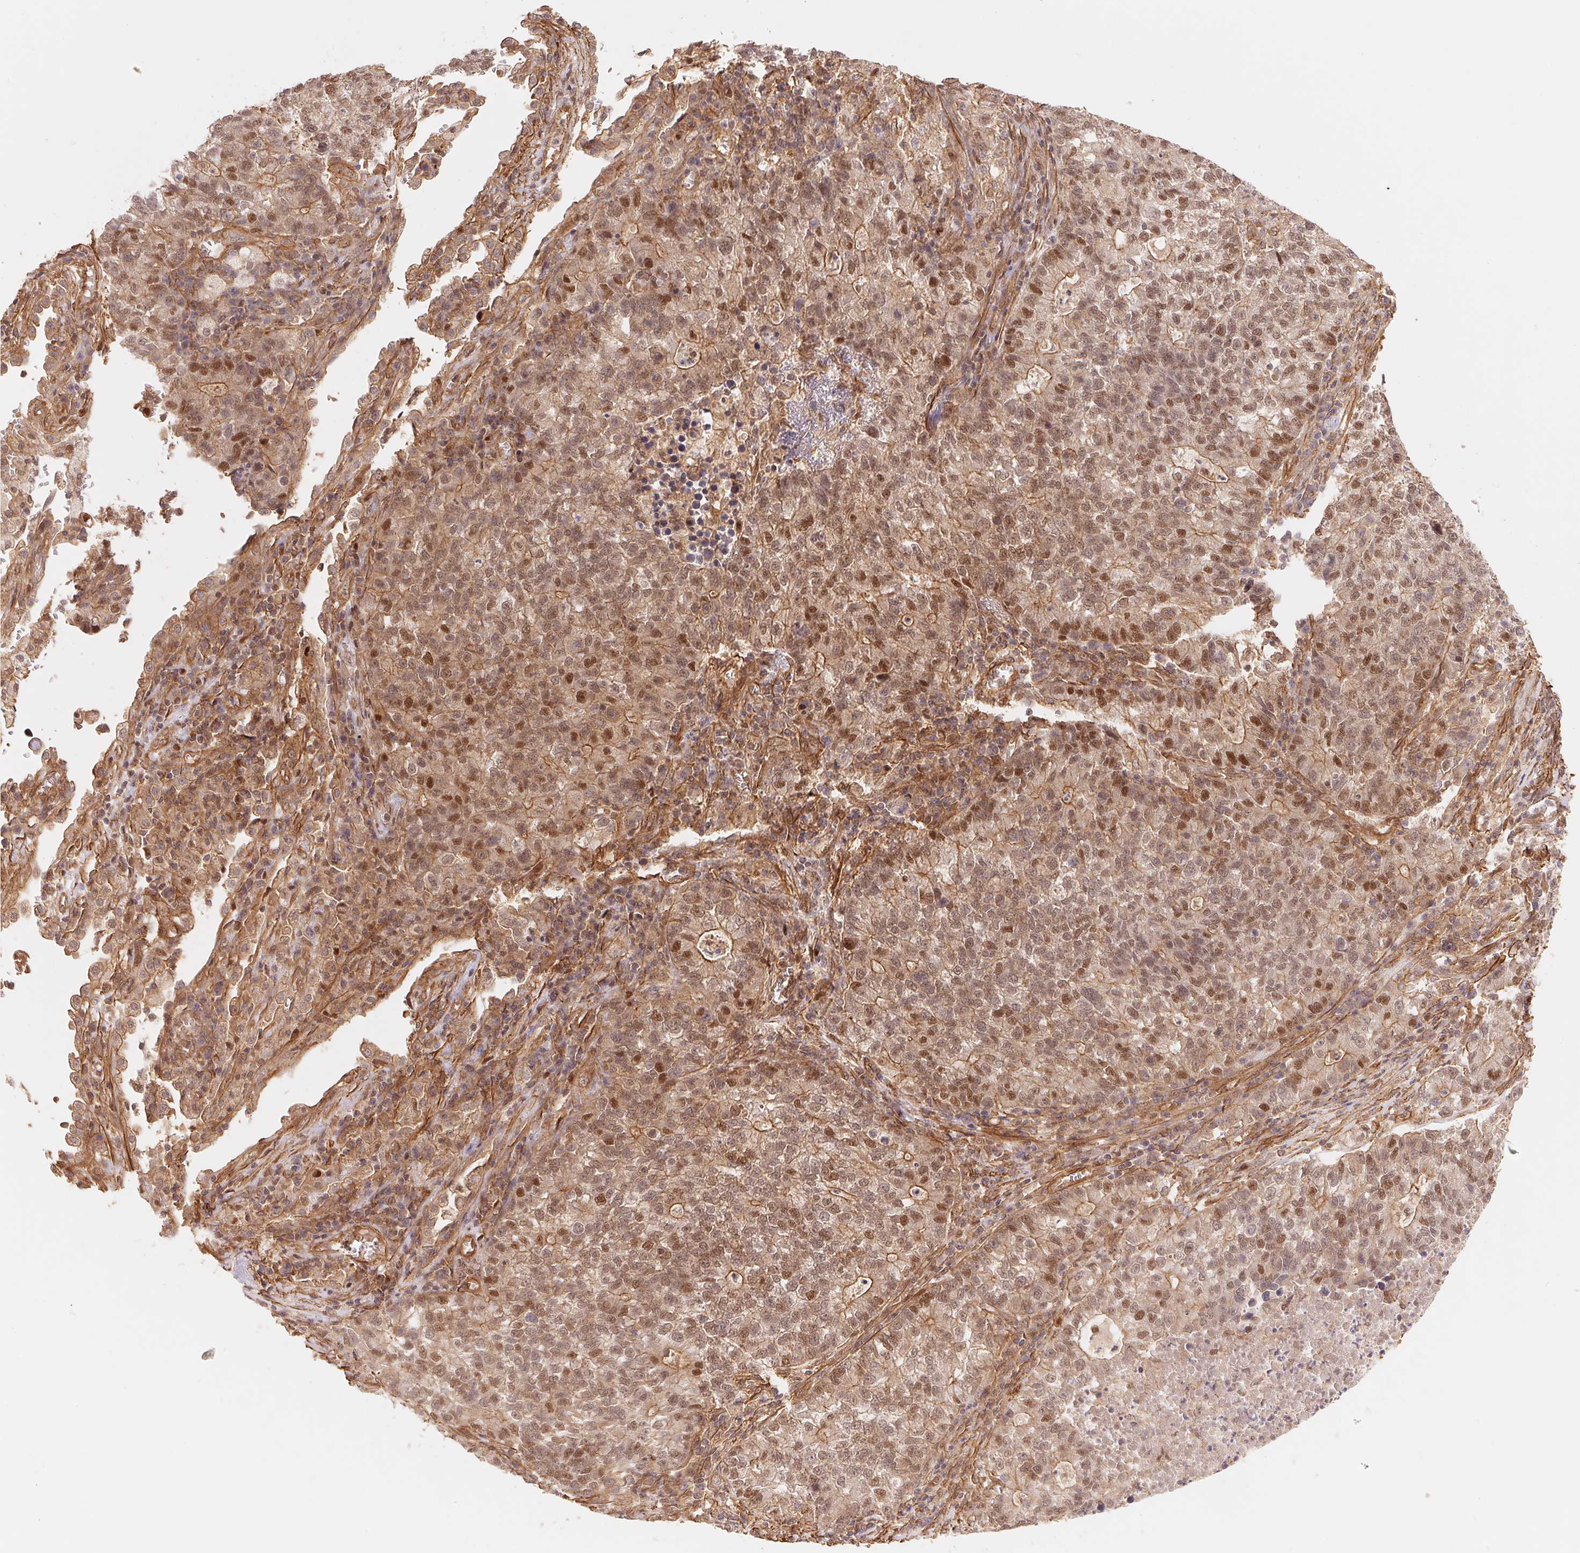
{"staining": {"intensity": "moderate", "quantity": "25%-75%", "location": "nuclear"}, "tissue": "lung cancer", "cell_type": "Tumor cells", "image_type": "cancer", "snomed": [{"axis": "morphology", "description": "Adenocarcinoma, NOS"}, {"axis": "topography", "description": "Lung"}], "caption": "A medium amount of moderate nuclear staining is present in approximately 25%-75% of tumor cells in lung cancer (adenocarcinoma) tissue. (DAB = brown stain, brightfield microscopy at high magnification).", "gene": "TNIP2", "patient": {"sex": "male", "age": 57}}